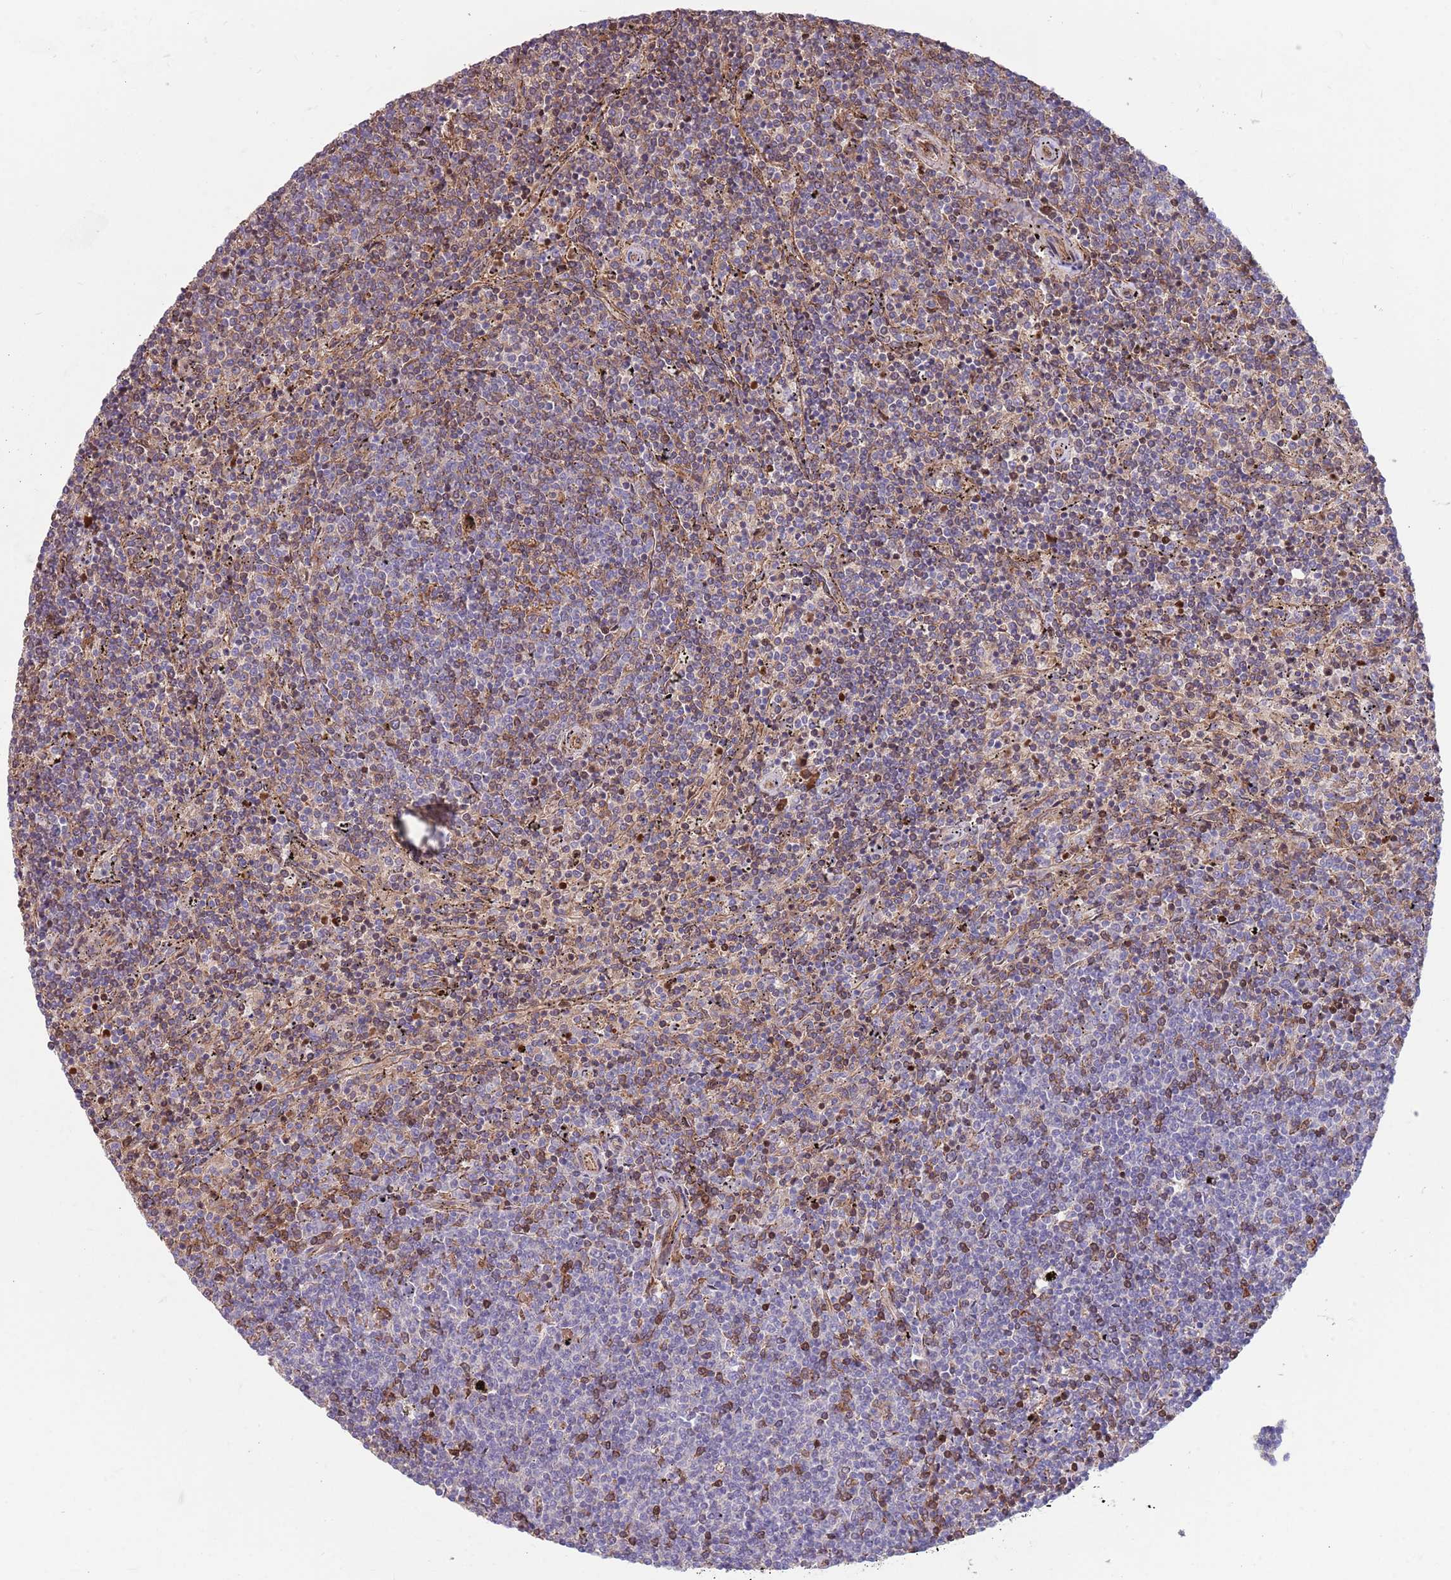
{"staining": {"intensity": "weak", "quantity": "25%-75%", "location": "cytoplasmic/membranous,nuclear"}, "tissue": "lymphoma", "cell_type": "Tumor cells", "image_type": "cancer", "snomed": [{"axis": "morphology", "description": "Malignant lymphoma, non-Hodgkin's type, Low grade"}, {"axis": "topography", "description": "Spleen"}], "caption": "Low-grade malignant lymphoma, non-Hodgkin's type stained with DAB (3,3'-diaminobenzidine) immunohistochemistry (IHC) demonstrates low levels of weak cytoplasmic/membranous and nuclear staining in approximately 25%-75% of tumor cells. (IHC, brightfield microscopy, high magnification).", "gene": "ZNF14", "patient": {"sex": "female", "age": 50}}